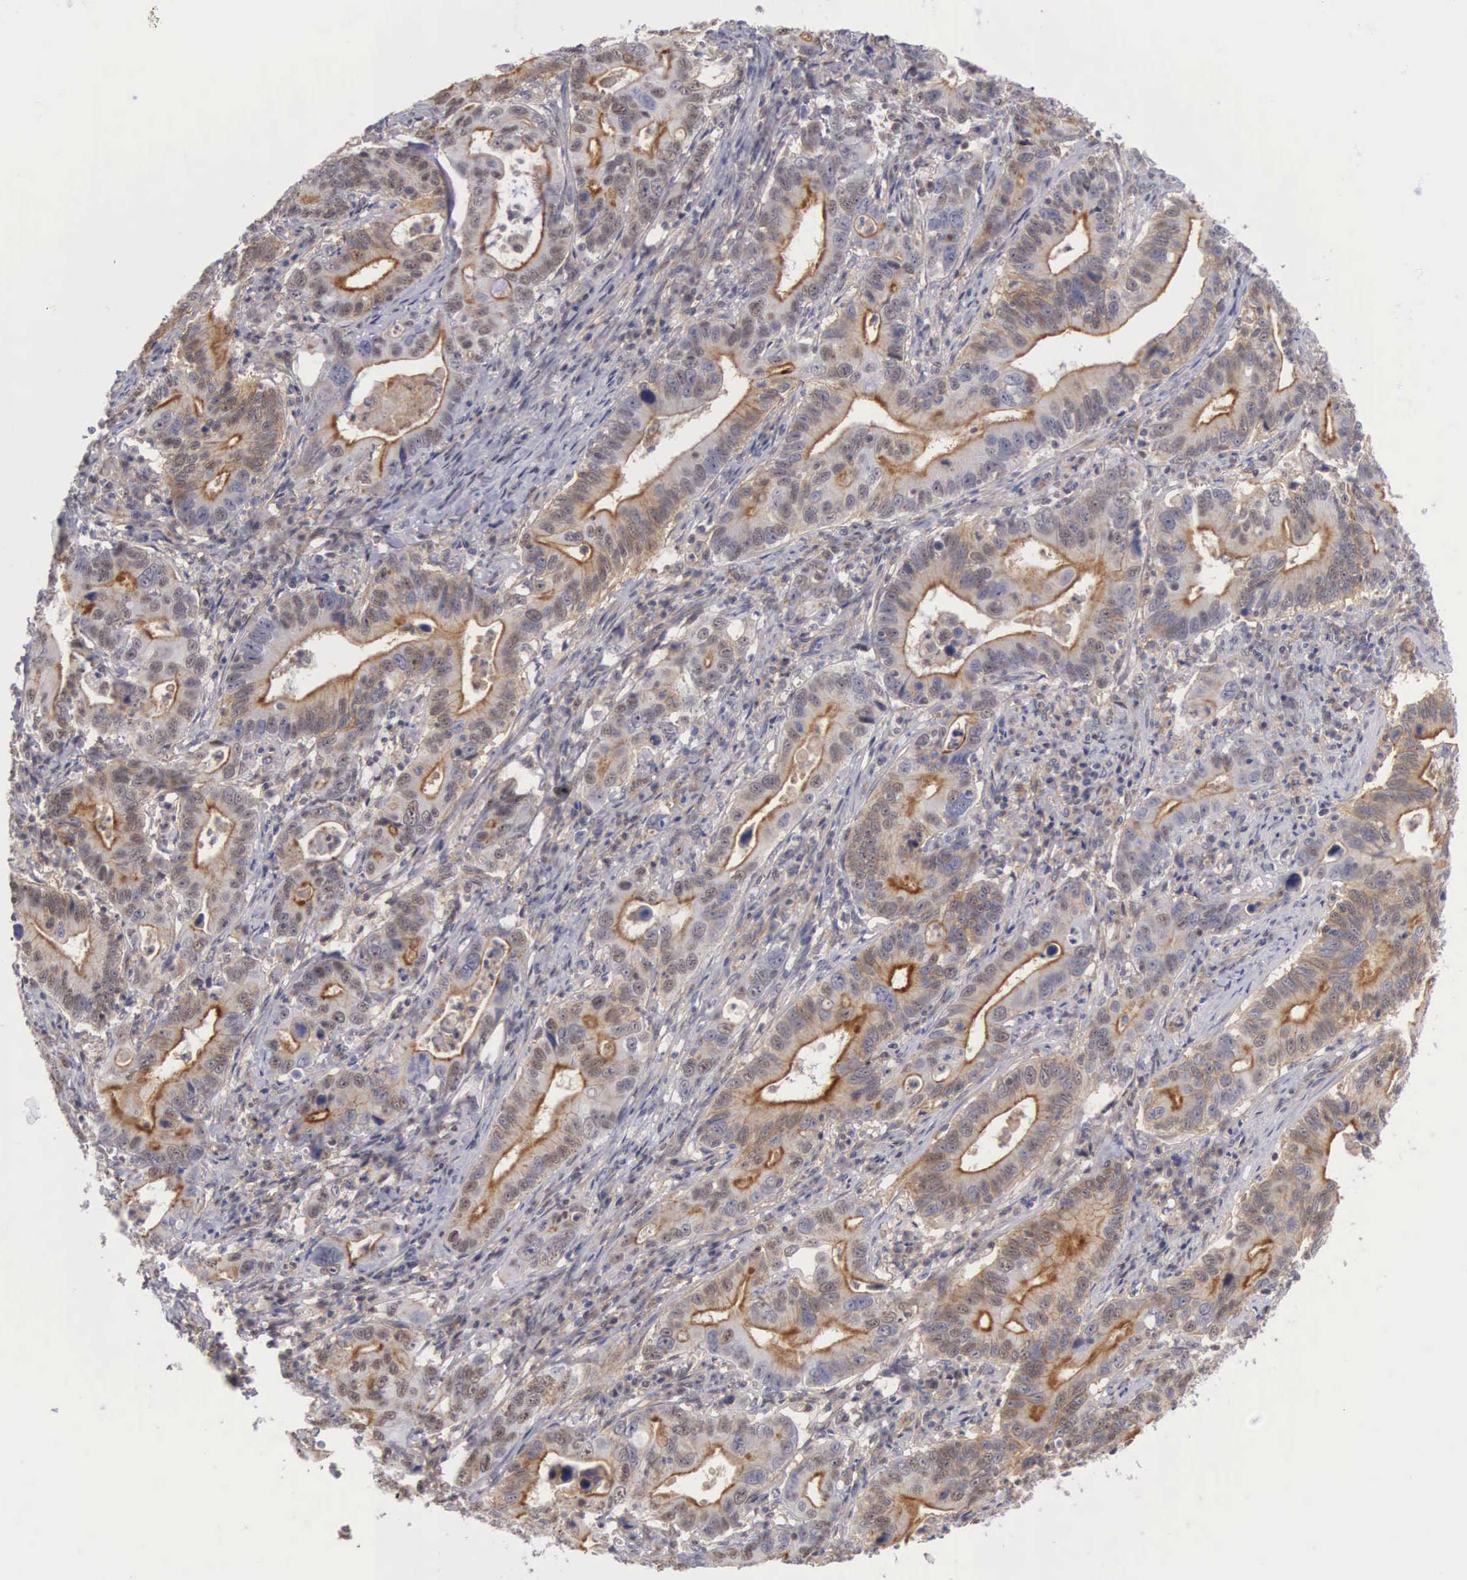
{"staining": {"intensity": "moderate", "quantity": "25%-75%", "location": "cytoplasmic/membranous"}, "tissue": "stomach cancer", "cell_type": "Tumor cells", "image_type": "cancer", "snomed": [{"axis": "morphology", "description": "Adenocarcinoma, NOS"}, {"axis": "topography", "description": "Stomach, upper"}], "caption": "Protein positivity by immunohistochemistry (IHC) demonstrates moderate cytoplasmic/membranous staining in approximately 25%-75% of tumor cells in stomach cancer (adenocarcinoma). Nuclei are stained in blue.", "gene": "NR4A2", "patient": {"sex": "male", "age": 63}}